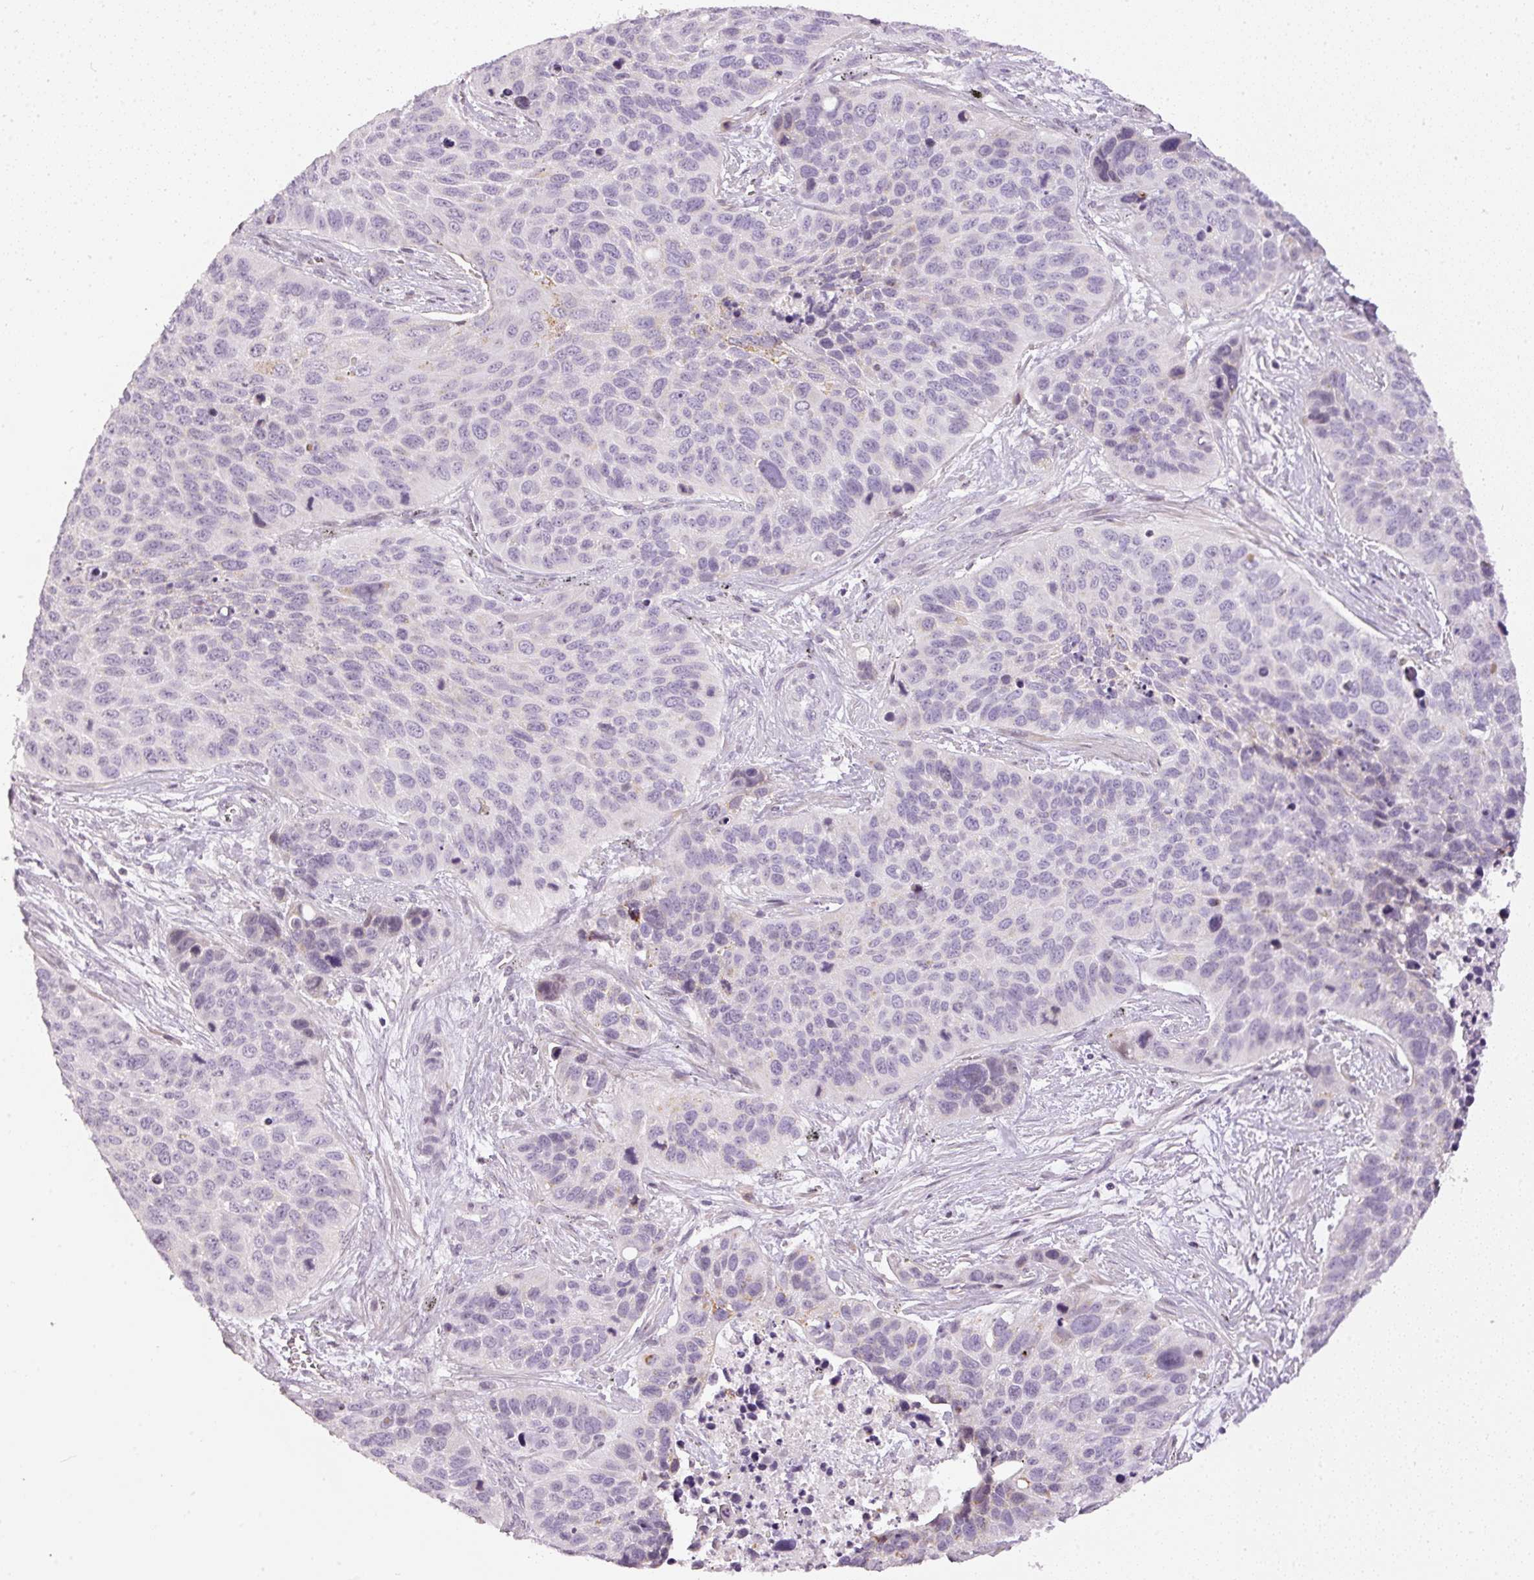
{"staining": {"intensity": "negative", "quantity": "none", "location": "none"}, "tissue": "lung cancer", "cell_type": "Tumor cells", "image_type": "cancer", "snomed": [{"axis": "morphology", "description": "Squamous cell carcinoma, NOS"}, {"axis": "topography", "description": "Lung"}], "caption": "Immunohistochemical staining of squamous cell carcinoma (lung) shows no significant expression in tumor cells.", "gene": "NRDE2", "patient": {"sex": "male", "age": 62}}